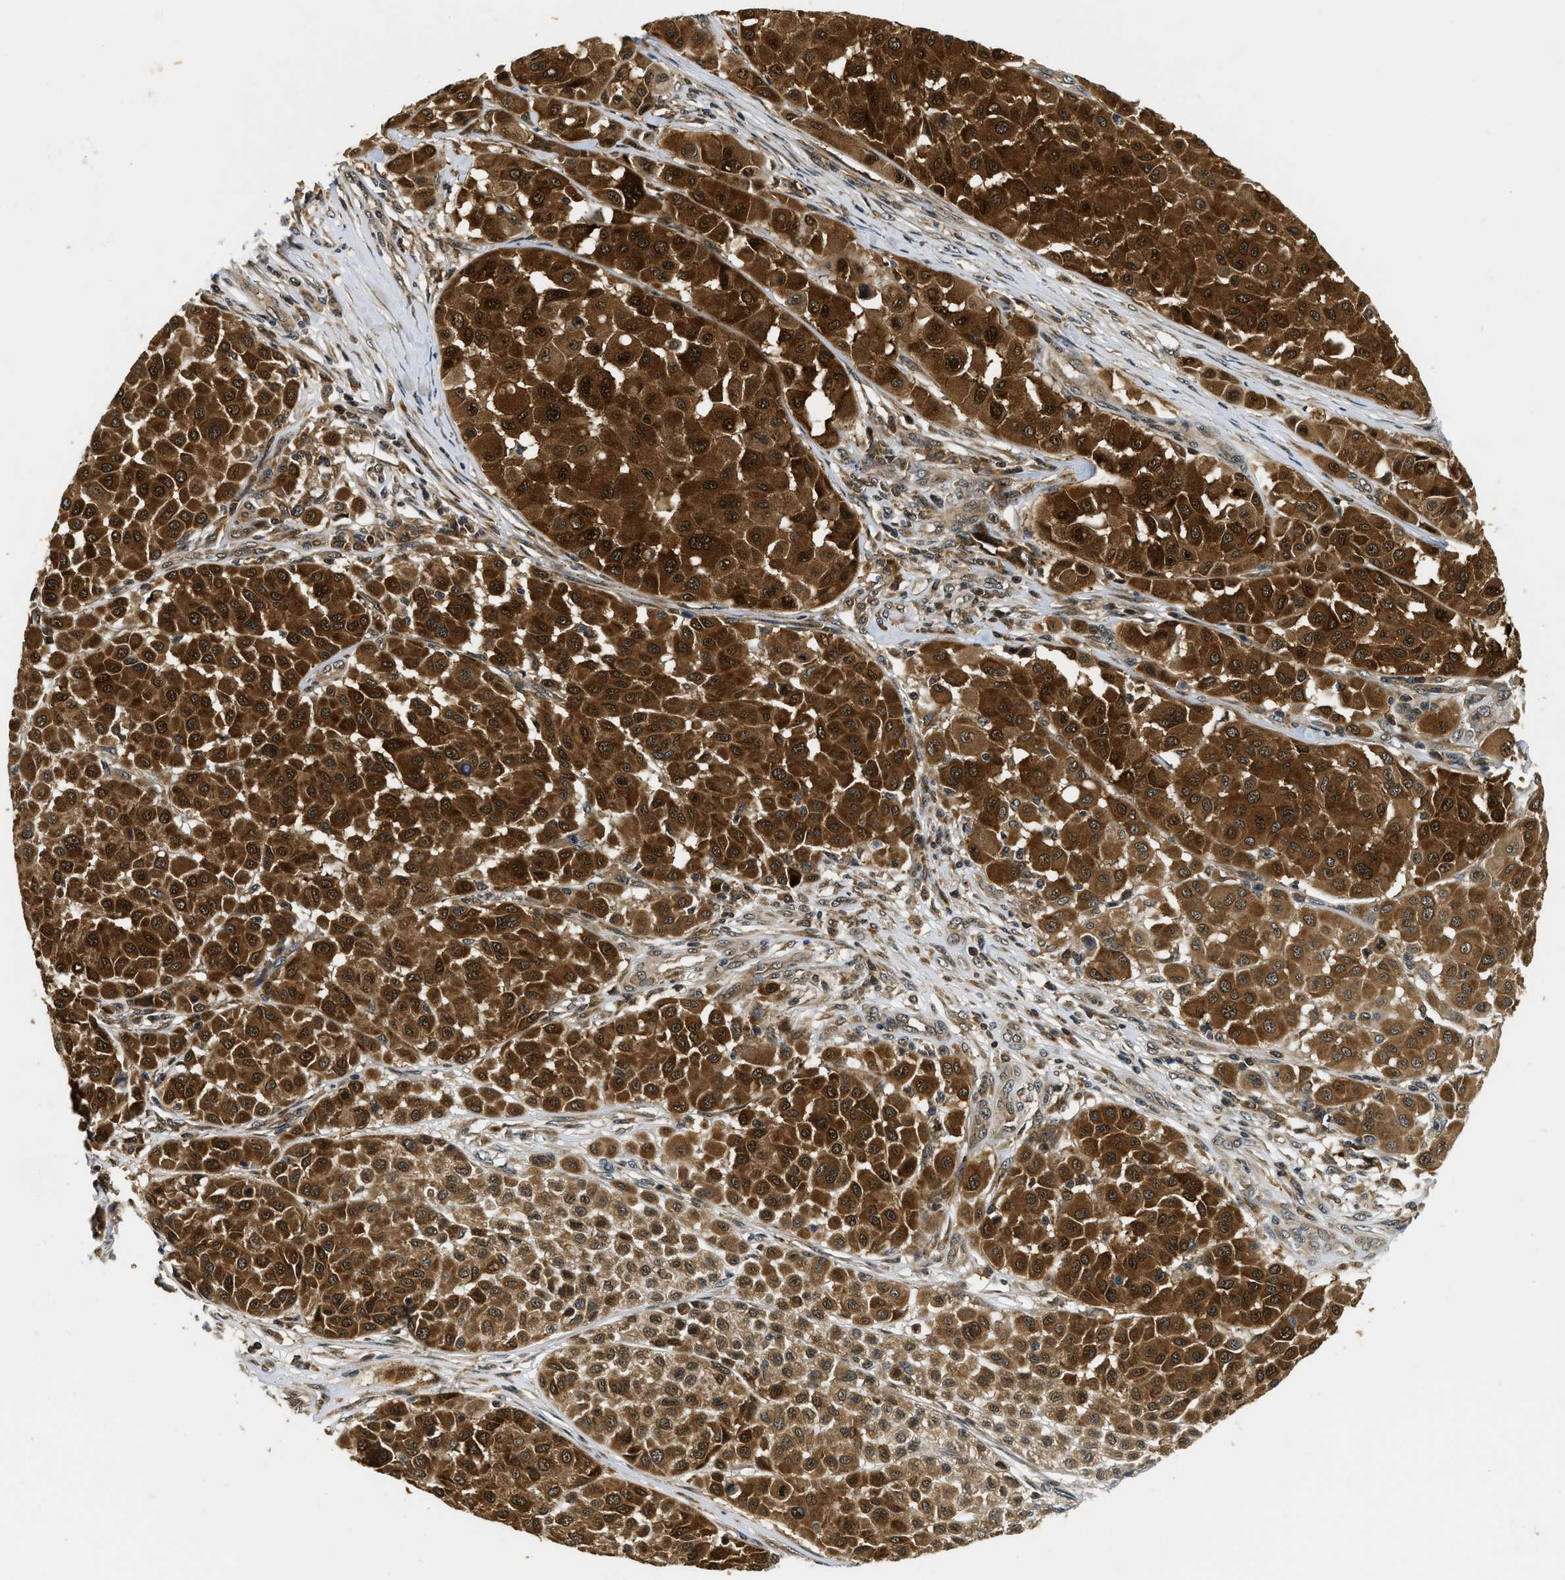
{"staining": {"intensity": "strong", "quantity": ">75%", "location": "cytoplasmic/membranous,nuclear"}, "tissue": "melanoma", "cell_type": "Tumor cells", "image_type": "cancer", "snomed": [{"axis": "morphology", "description": "Malignant melanoma, Metastatic site"}, {"axis": "topography", "description": "Soft tissue"}], "caption": "High-power microscopy captured an IHC micrograph of melanoma, revealing strong cytoplasmic/membranous and nuclear expression in about >75% of tumor cells.", "gene": "ADSL", "patient": {"sex": "male", "age": 41}}